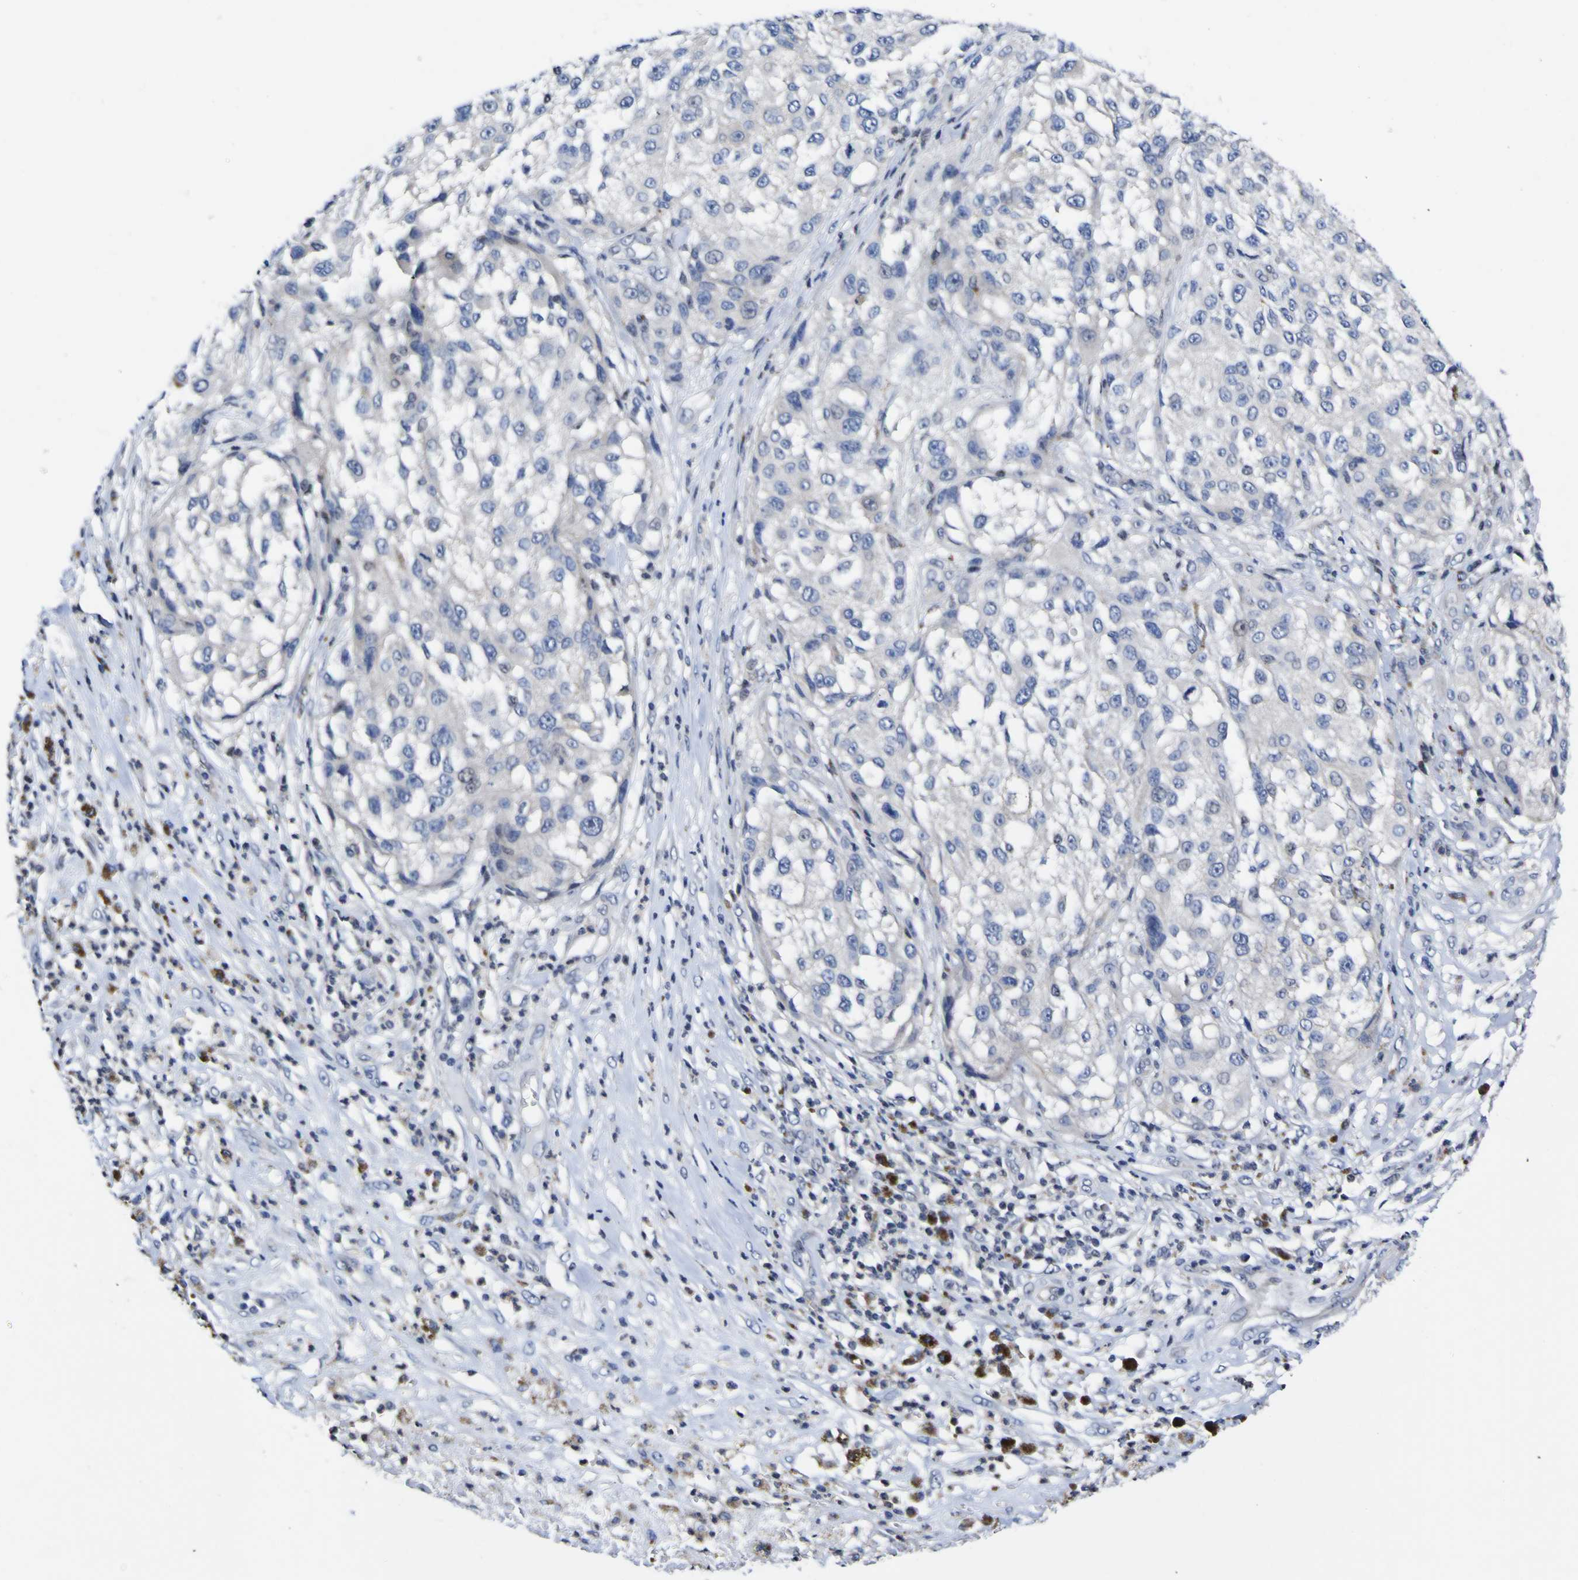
{"staining": {"intensity": "negative", "quantity": "none", "location": "none"}, "tissue": "melanoma", "cell_type": "Tumor cells", "image_type": "cancer", "snomed": [{"axis": "morphology", "description": "Necrosis, NOS"}, {"axis": "morphology", "description": "Malignant melanoma, NOS"}, {"axis": "topography", "description": "Skin"}], "caption": "Protein analysis of malignant melanoma reveals no significant positivity in tumor cells.", "gene": "CASP6", "patient": {"sex": "female", "age": 87}}